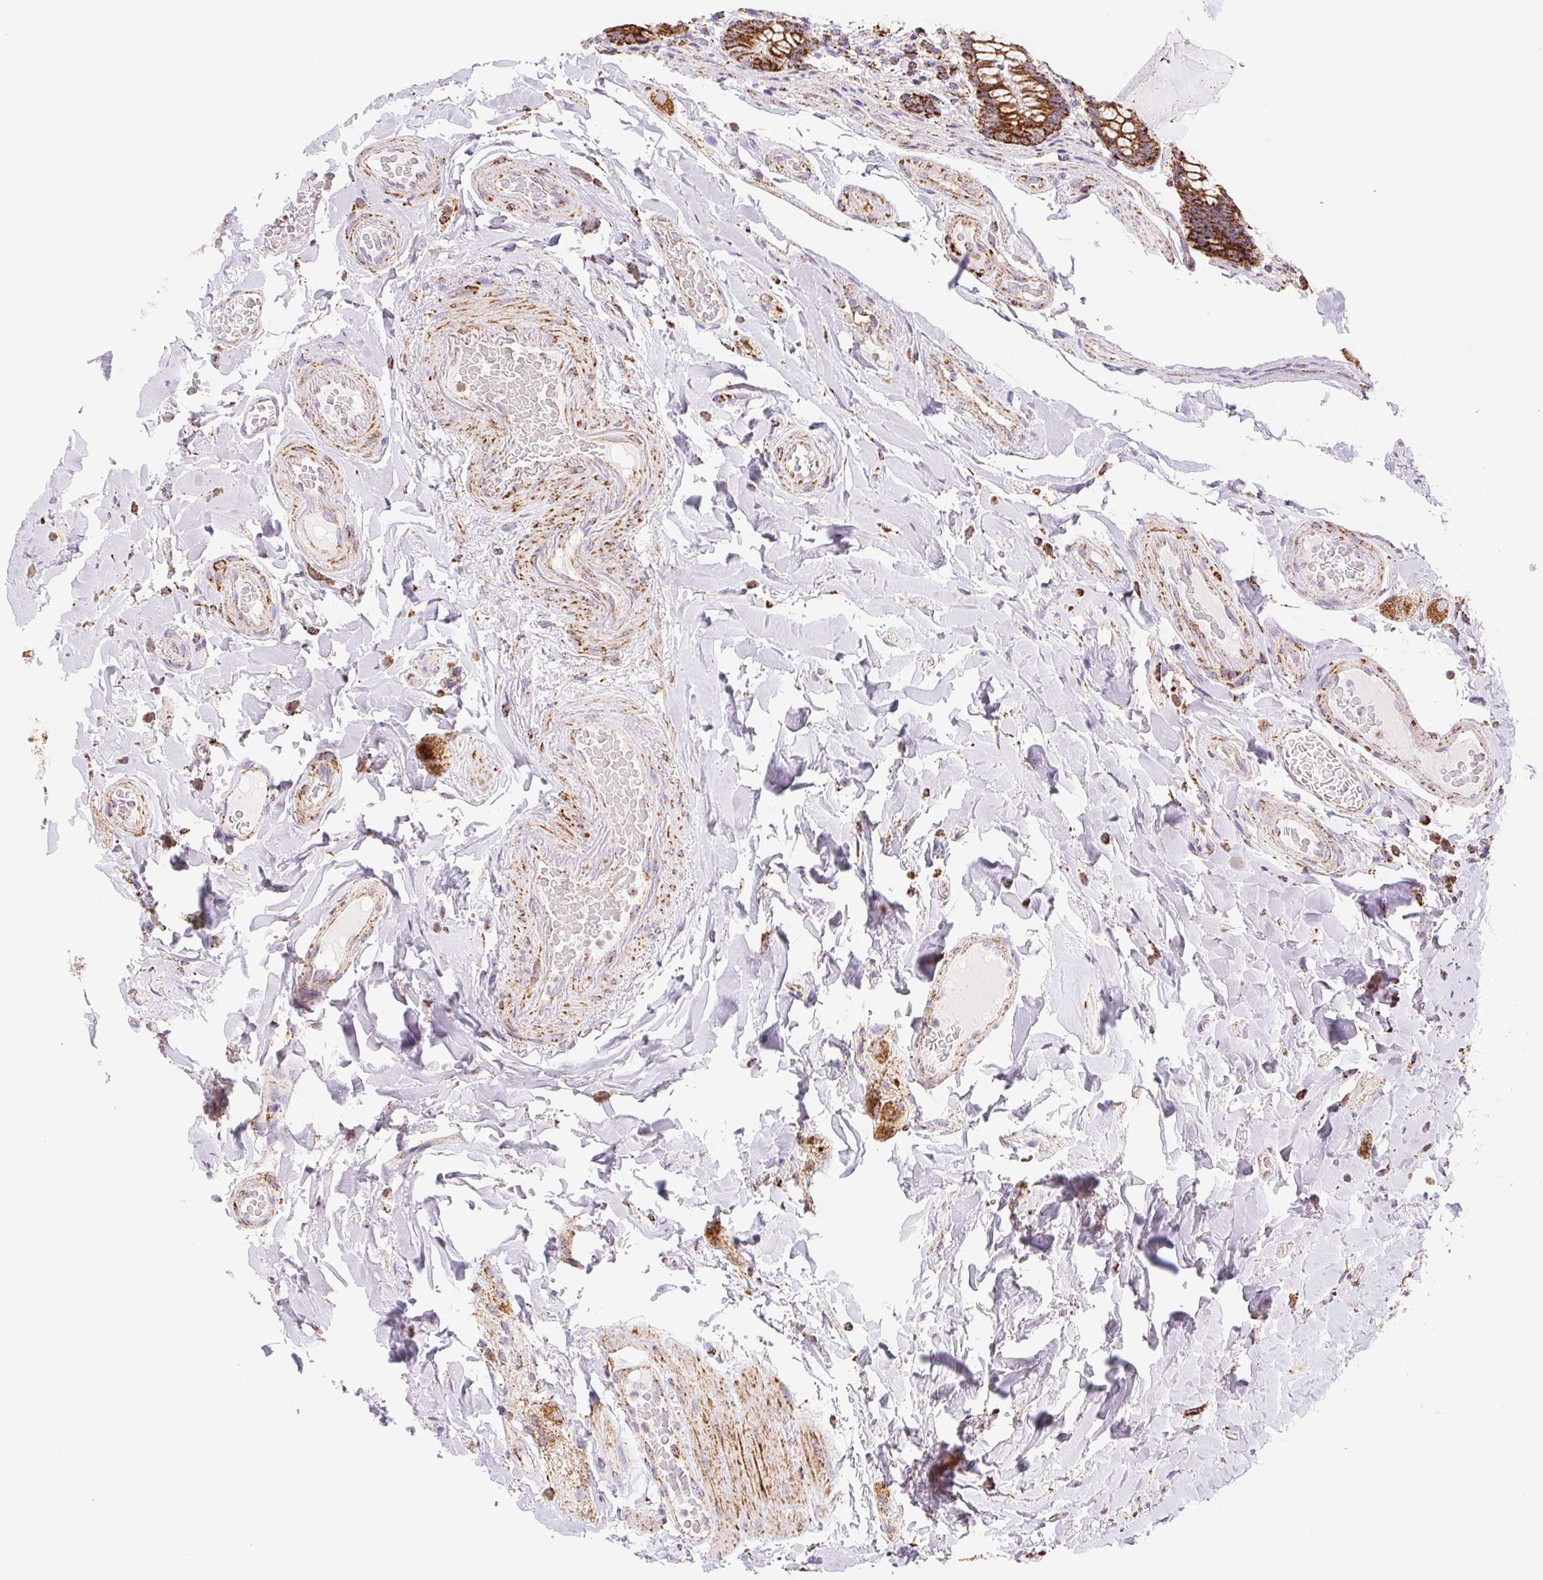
{"staining": {"intensity": "strong", "quantity": ">75%", "location": "cytoplasmic/membranous"}, "tissue": "small intestine", "cell_type": "Glandular cells", "image_type": "normal", "snomed": [{"axis": "morphology", "description": "Normal tissue, NOS"}, {"axis": "topography", "description": "Small intestine"}], "caption": "Protein staining reveals strong cytoplasmic/membranous staining in approximately >75% of glandular cells in unremarkable small intestine.", "gene": "NIPSNAP2", "patient": {"sex": "male", "age": 70}}